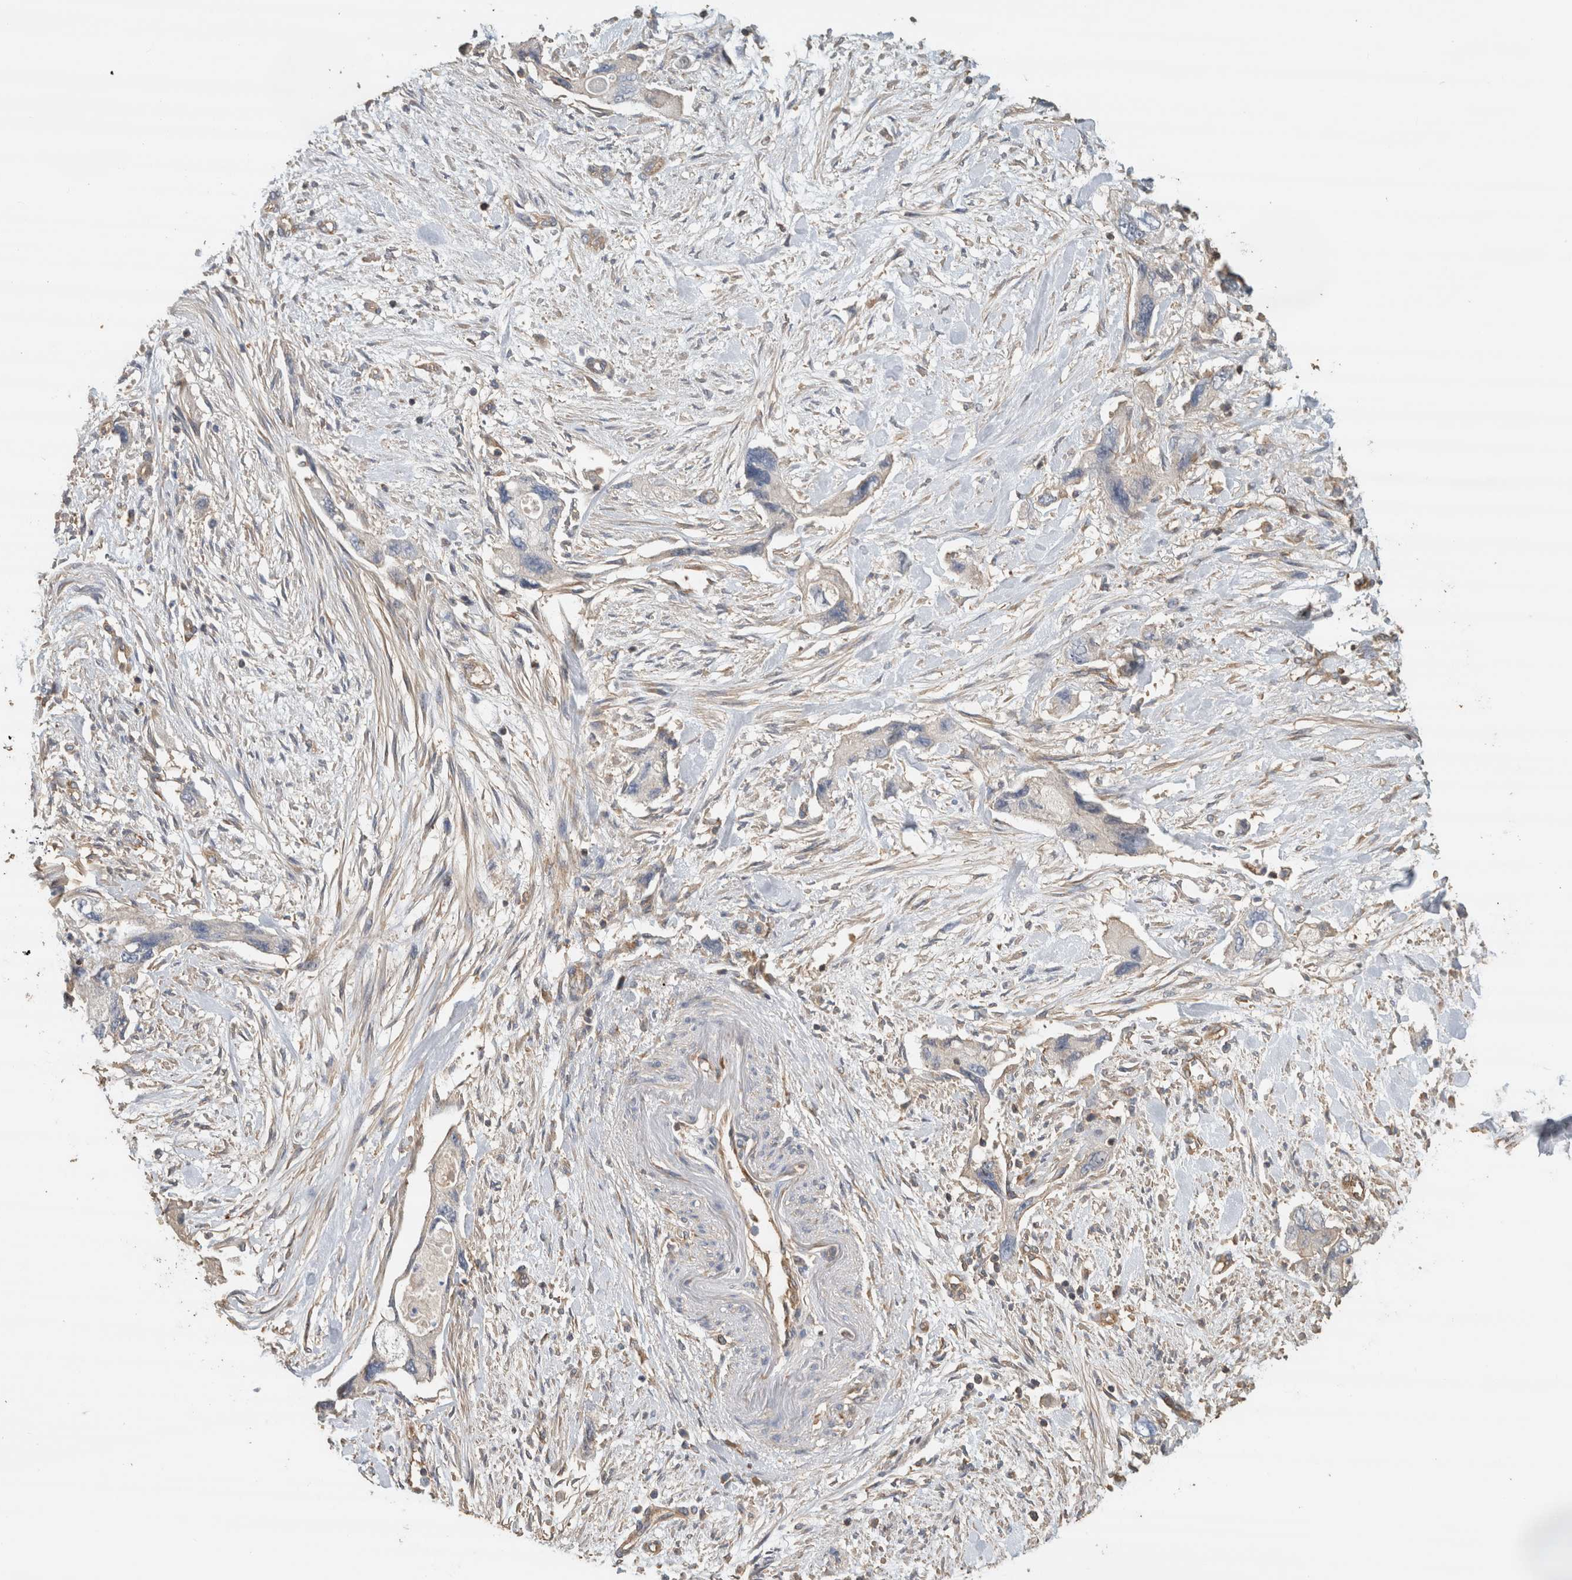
{"staining": {"intensity": "negative", "quantity": "none", "location": "none"}, "tissue": "pancreatic cancer", "cell_type": "Tumor cells", "image_type": "cancer", "snomed": [{"axis": "morphology", "description": "Adenocarcinoma, NOS"}, {"axis": "topography", "description": "Pancreas"}], "caption": "High magnification brightfield microscopy of pancreatic adenocarcinoma stained with DAB (brown) and counterstained with hematoxylin (blue): tumor cells show no significant positivity.", "gene": "EIF4G3", "patient": {"sex": "female", "age": 73}}